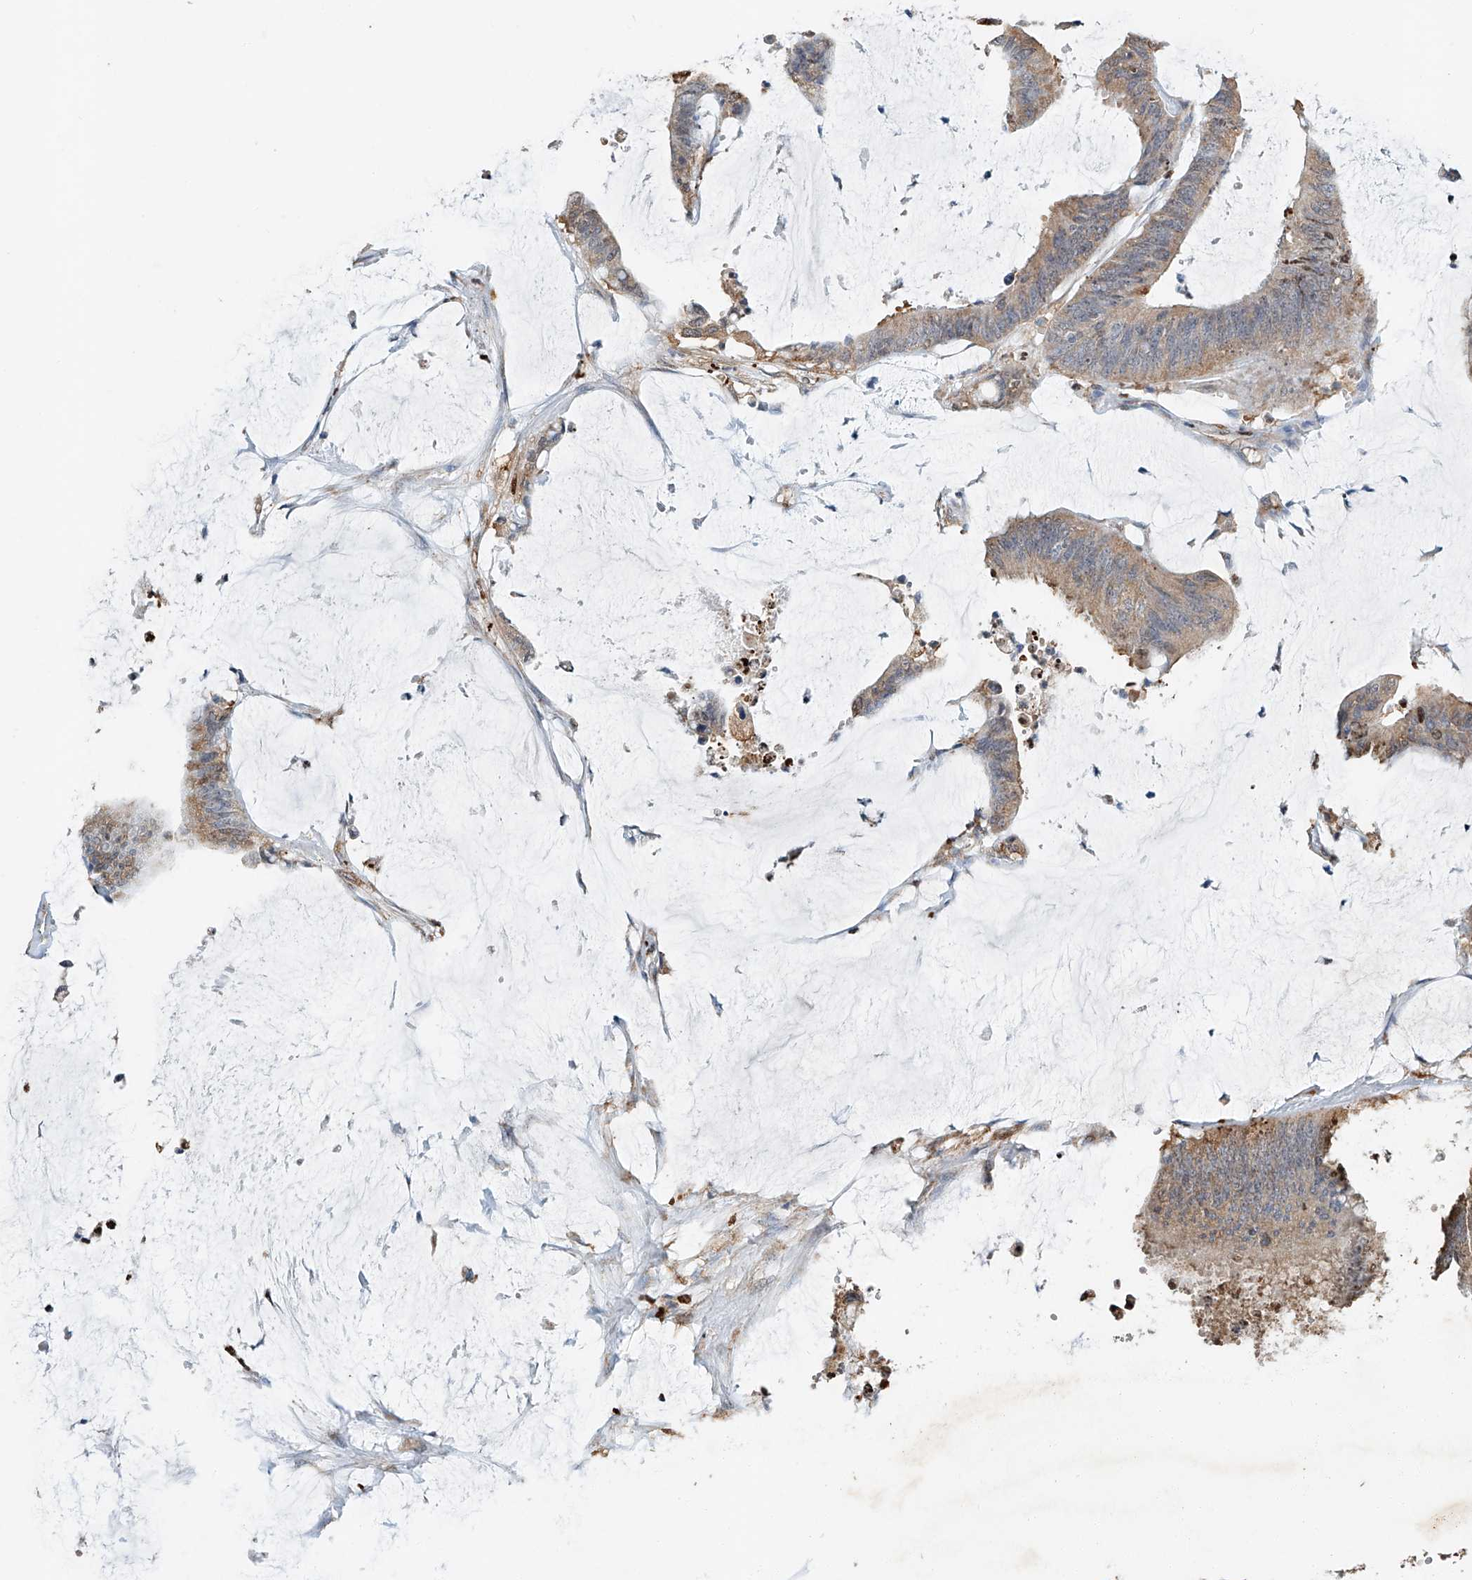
{"staining": {"intensity": "moderate", "quantity": "<25%", "location": "cytoplasmic/membranous"}, "tissue": "colorectal cancer", "cell_type": "Tumor cells", "image_type": "cancer", "snomed": [{"axis": "morphology", "description": "Adenocarcinoma, NOS"}, {"axis": "topography", "description": "Rectum"}], "caption": "The histopathology image displays immunohistochemical staining of adenocarcinoma (colorectal). There is moderate cytoplasmic/membranous staining is present in about <25% of tumor cells.", "gene": "CTDP1", "patient": {"sex": "female", "age": 66}}